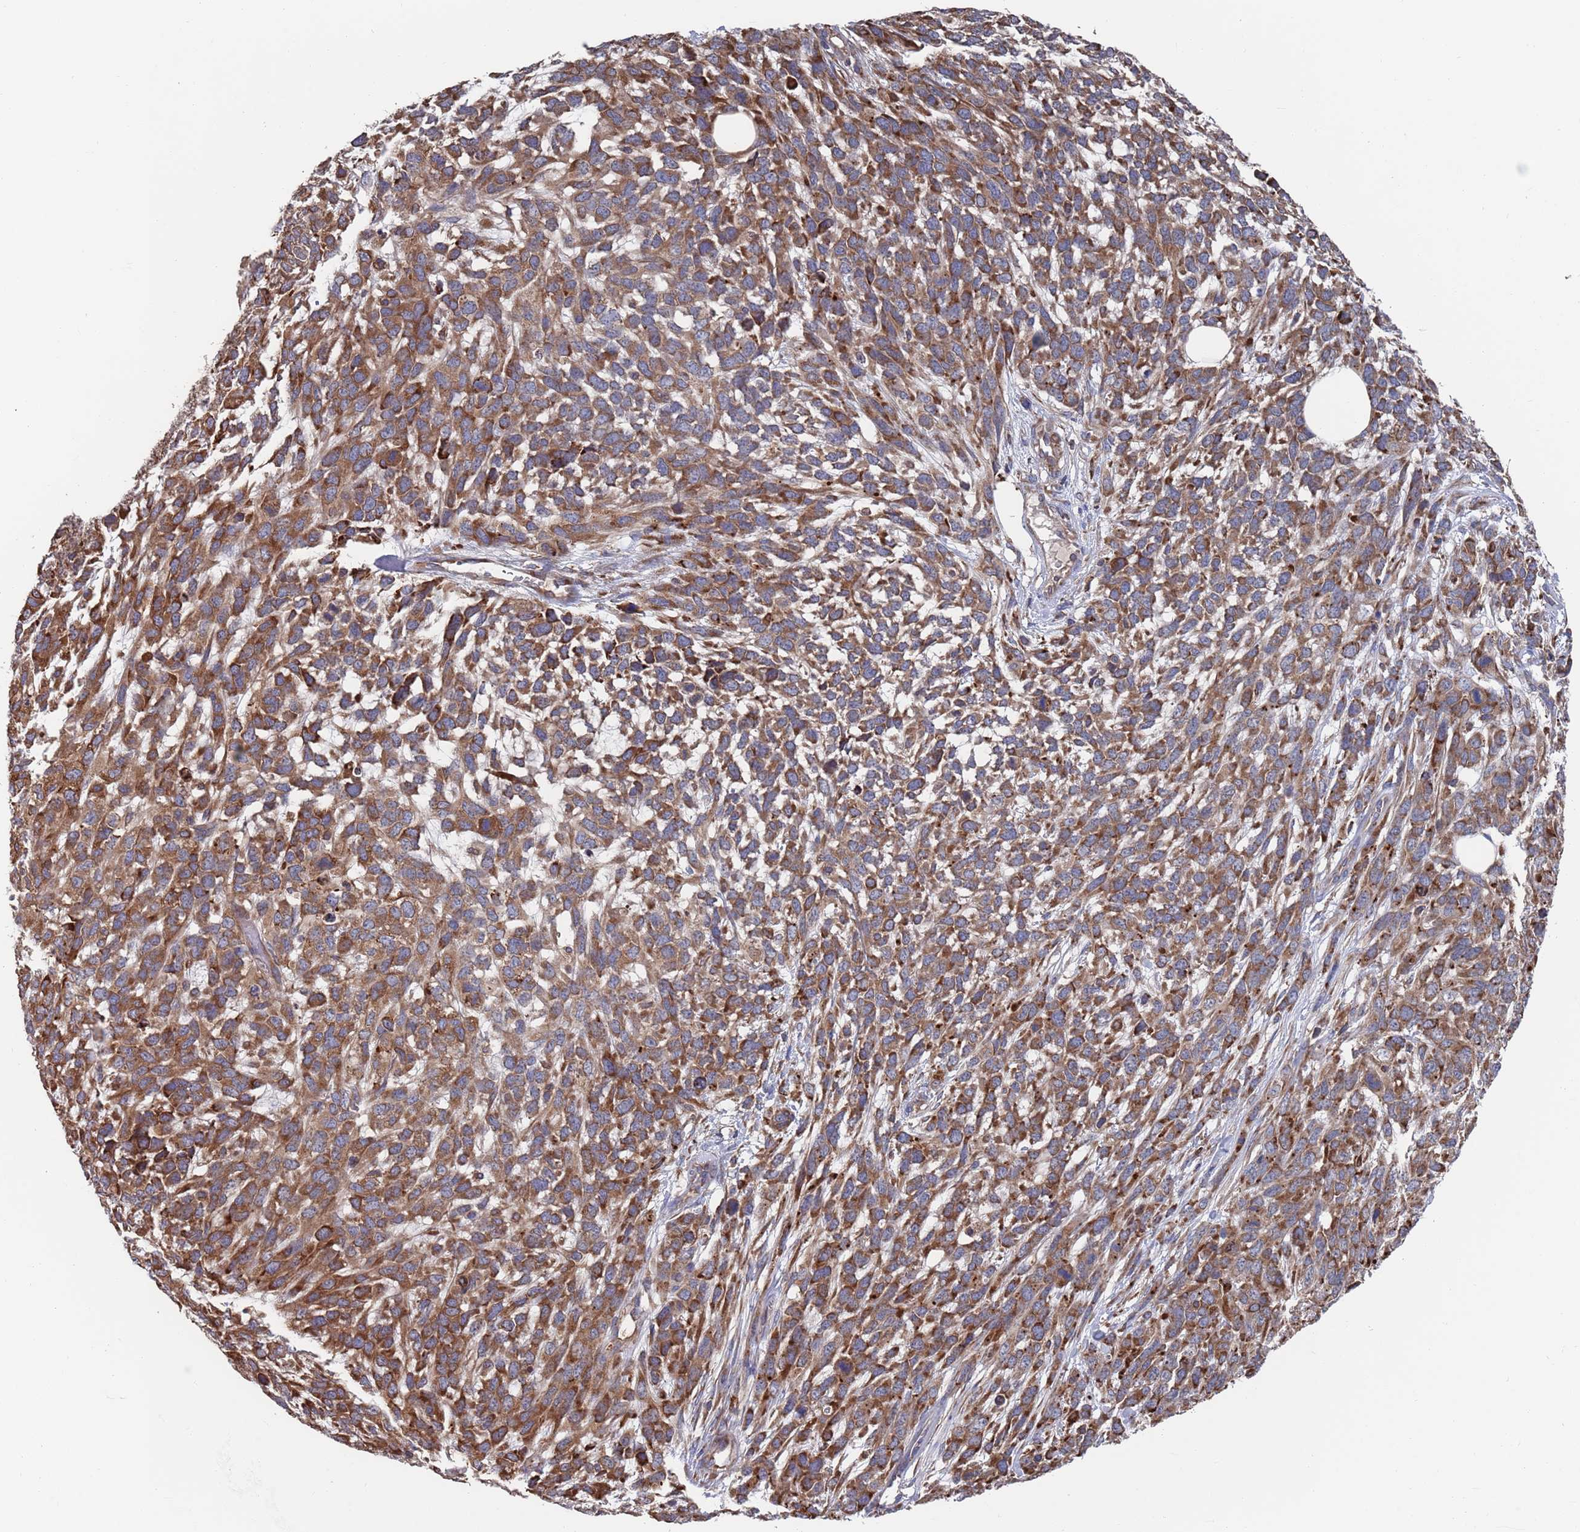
{"staining": {"intensity": "moderate", "quantity": ">75%", "location": "cytoplasmic/membranous"}, "tissue": "melanoma", "cell_type": "Tumor cells", "image_type": "cancer", "snomed": [{"axis": "morphology", "description": "Normal morphology"}, {"axis": "morphology", "description": "Malignant melanoma, NOS"}, {"axis": "topography", "description": "Skin"}], "caption": "Protein staining shows moderate cytoplasmic/membranous staining in approximately >75% of tumor cells in melanoma. The staining is performed using DAB brown chromogen to label protein expression. The nuclei are counter-stained blue using hematoxylin.", "gene": "GID8", "patient": {"sex": "female", "age": 72}}